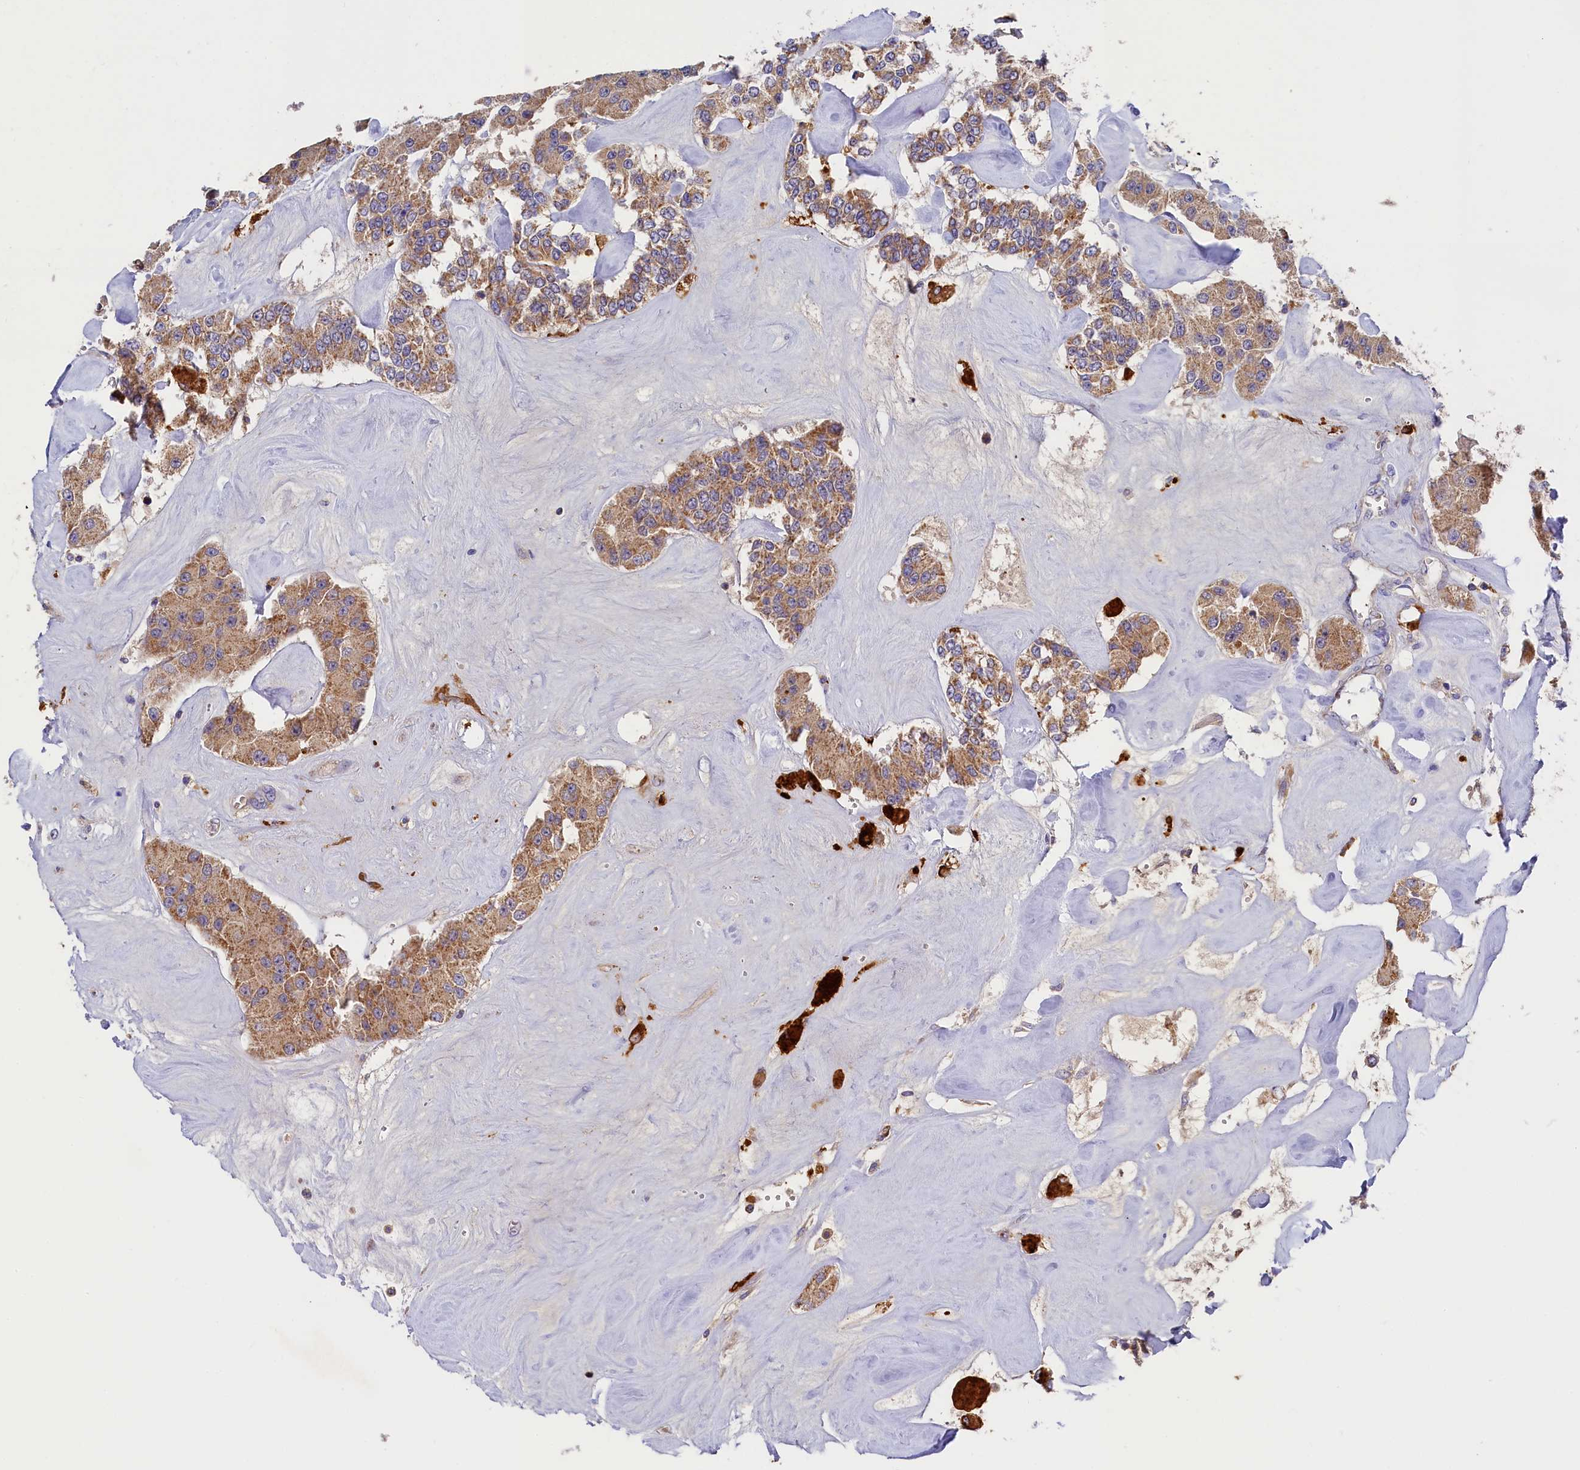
{"staining": {"intensity": "moderate", "quantity": ">75%", "location": "cytoplasmic/membranous"}, "tissue": "carcinoid", "cell_type": "Tumor cells", "image_type": "cancer", "snomed": [{"axis": "morphology", "description": "Carcinoid, malignant, NOS"}, {"axis": "topography", "description": "Pancreas"}], "caption": "Malignant carcinoid was stained to show a protein in brown. There is medium levels of moderate cytoplasmic/membranous positivity in approximately >75% of tumor cells.", "gene": "SEC31B", "patient": {"sex": "male", "age": 41}}